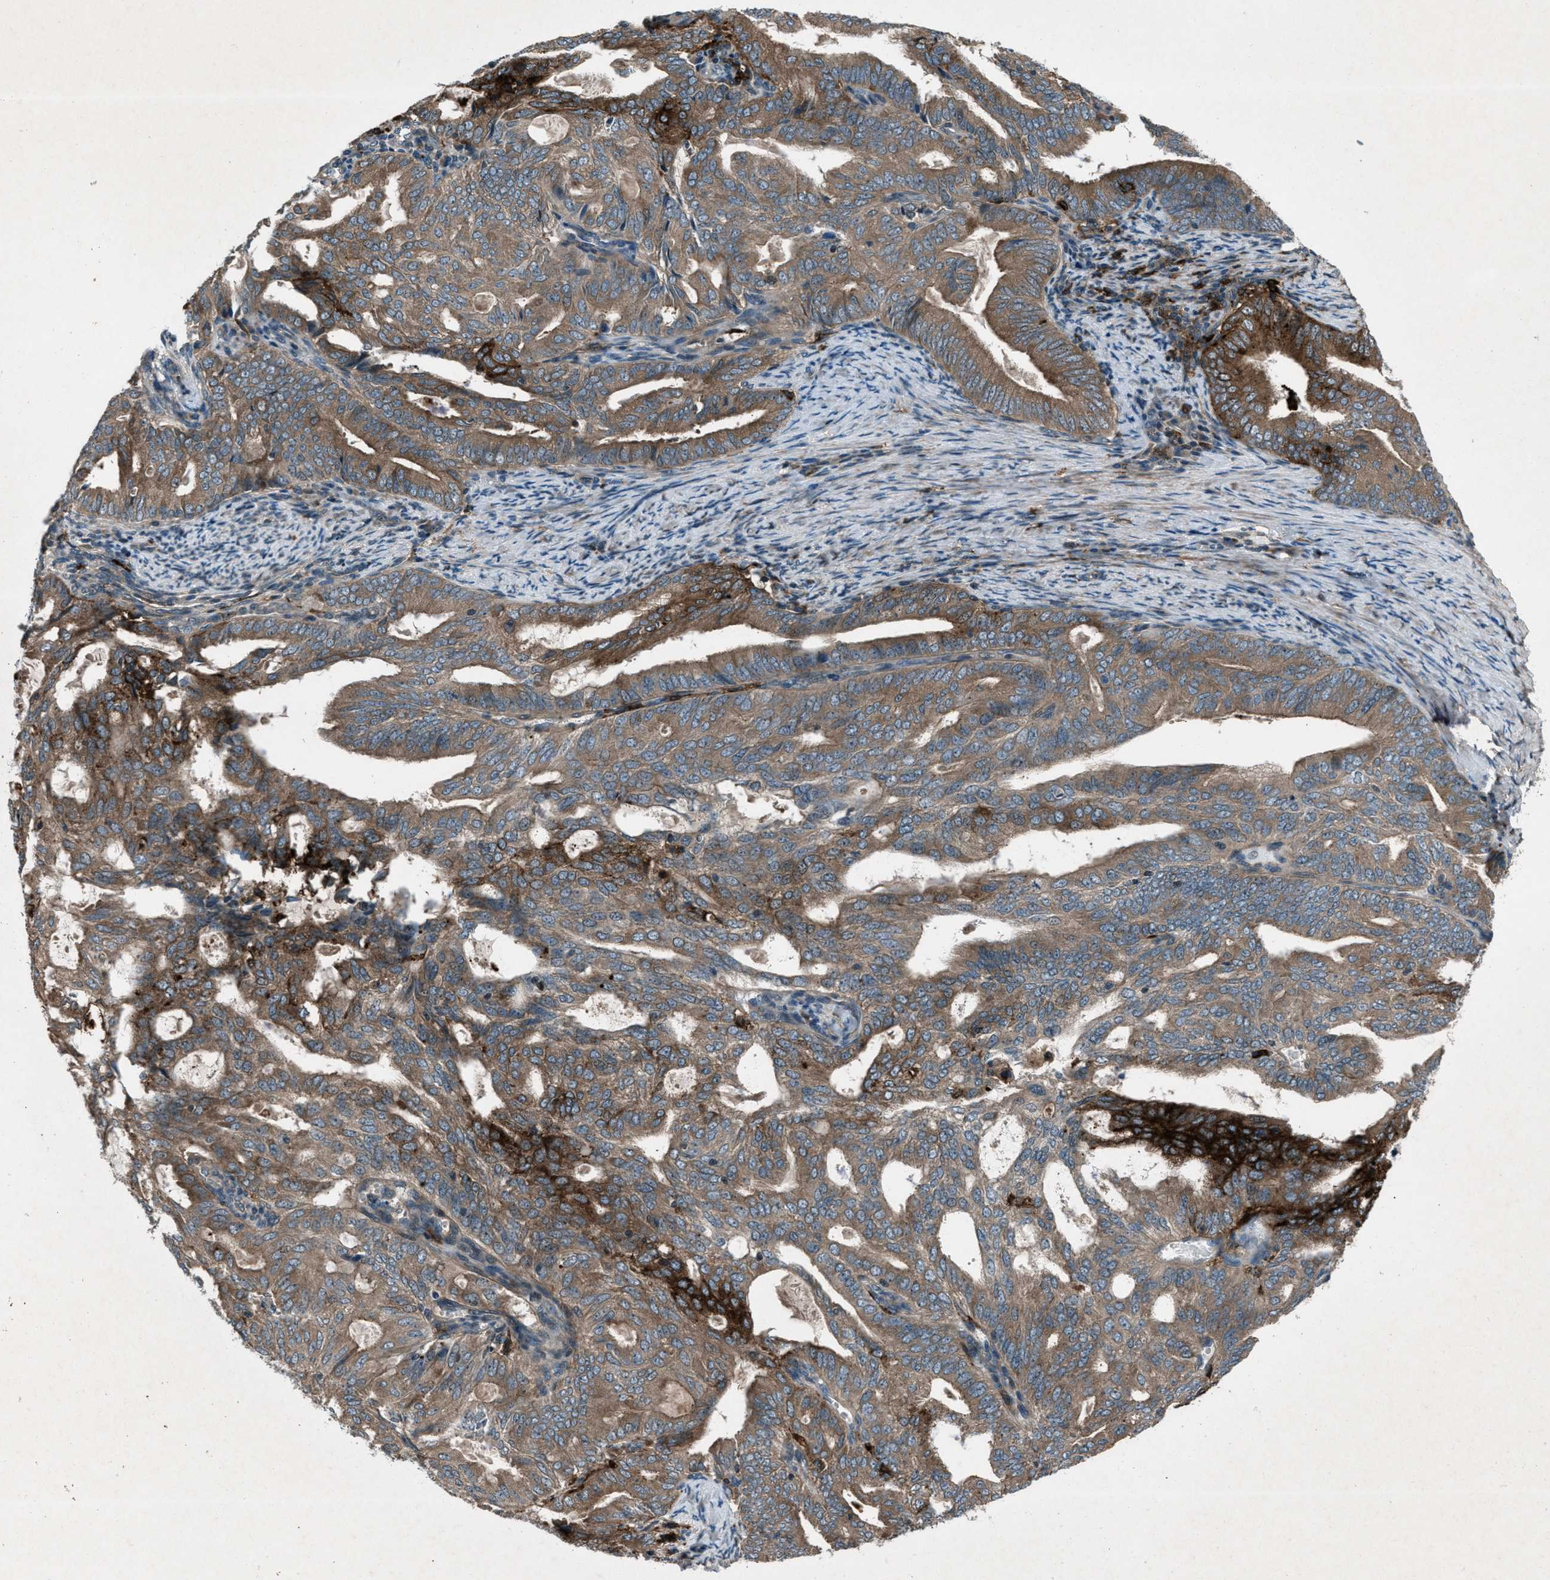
{"staining": {"intensity": "moderate", "quantity": ">75%", "location": "cytoplasmic/membranous"}, "tissue": "endometrial cancer", "cell_type": "Tumor cells", "image_type": "cancer", "snomed": [{"axis": "morphology", "description": "Adenocarcinoma, NOS"}, {"axis": "topography", "description": "Endometrium"}], "caption": "Moderate cytoplasmic/membranous positivity is identified in about >75% of tumor cells in endometrial adenocarcinoma.", "gene": "EPSTI1", "patient": {"sex": "female", "age": 58}}